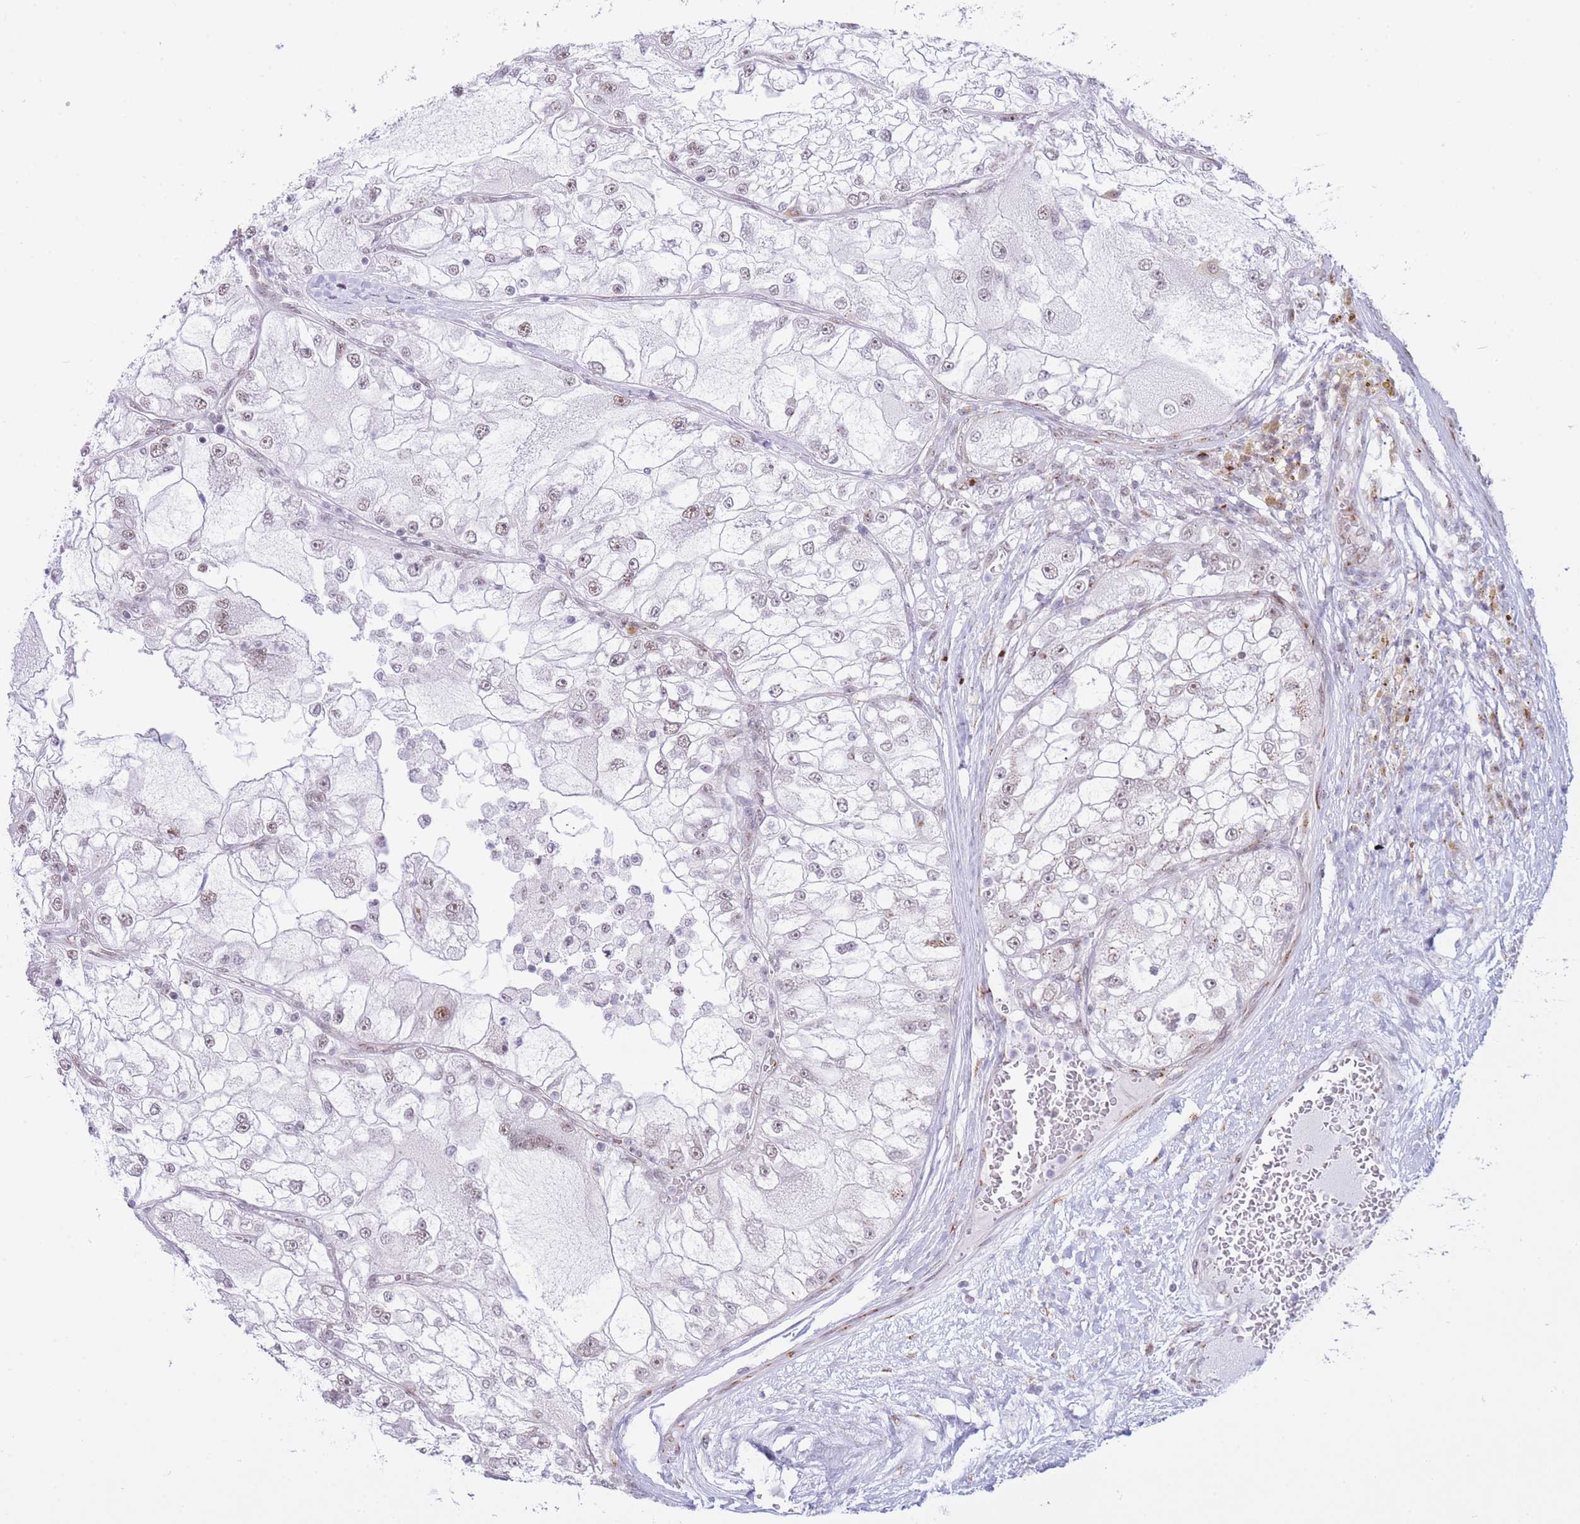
{"staining": {"intensity": "weak", "quantity": "25%-75%", "location": "nuclear"}, "tissue": "renal cancer", "cell_type": "Tumor cells", "image_type": "cancer", "snomed": [{"axis": "morphology", "description": "Adenocarcinoma, NOS"}, {"axis": "topography", "description": "Kidney"}], "caption": "Adenocarcinoma (renal) stained with a brown dye displays weak nuclear positive expression in about 25%-75% of tumor cells.", "gene": "INO80C", "patient": {"sex": "female", "age": 72}}